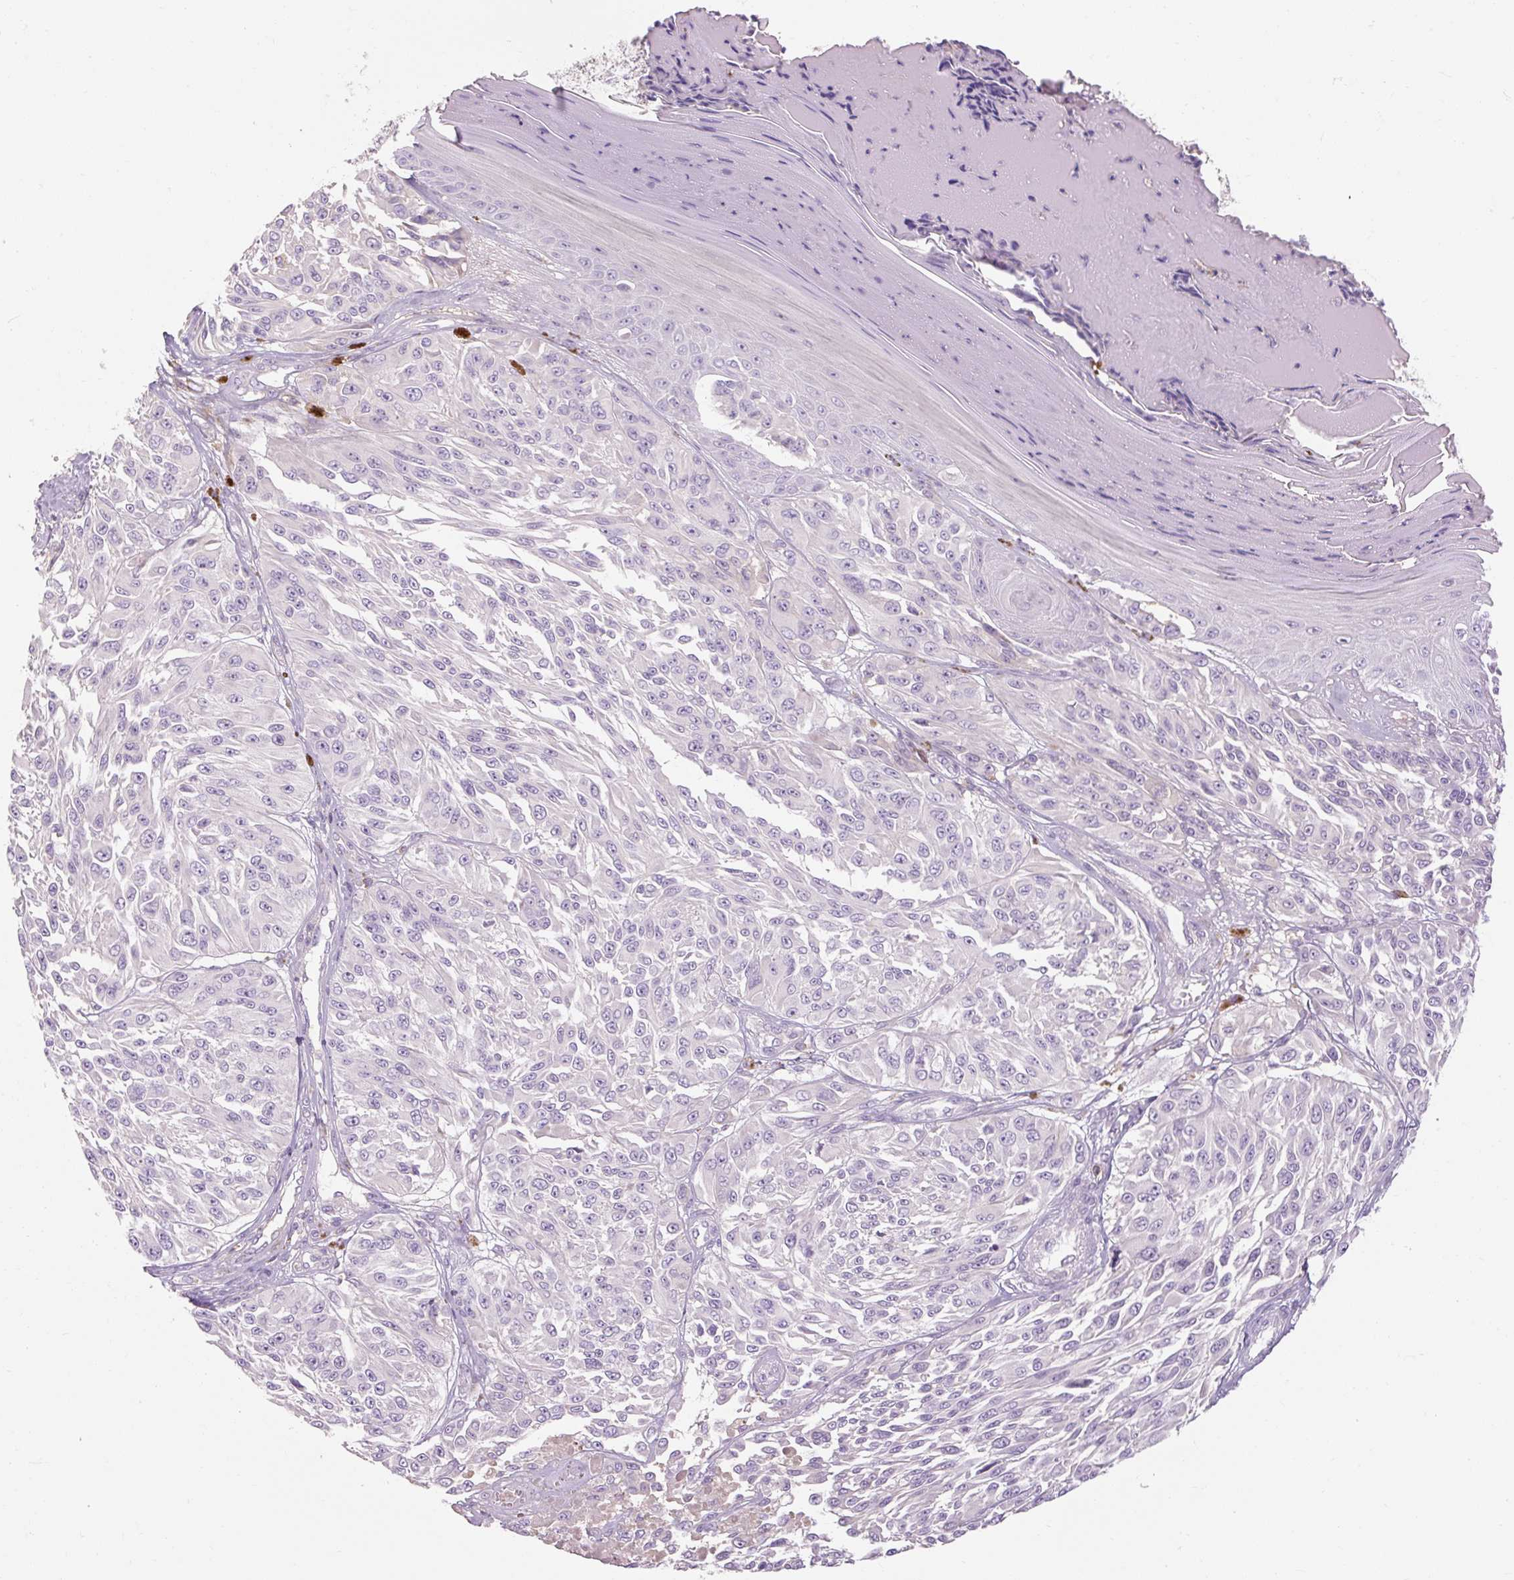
{"staining": {"intensity": "negative", "quantity": "none", "location": "none"}, "tissue": "melanoma", "cell_type": "Tumor cells", "image_type": "cancer", "snomed": [{"axis": "morphology", "description": "Malignant melanoma, NOS"}, {"axis": "topography", "description": "Skin"}], "caption": "Tumor cells are negative for protein expression in human malignant melanoma. Brightfield microscopy of immunohistochemistry (IHC) stained with DAB (3,3'-diaminobenzidine) (brown) and hematoxylin (blue), captured at high magnification.", "gene": "TIGD2", "patient": {"sex": "male", "age": 94}}